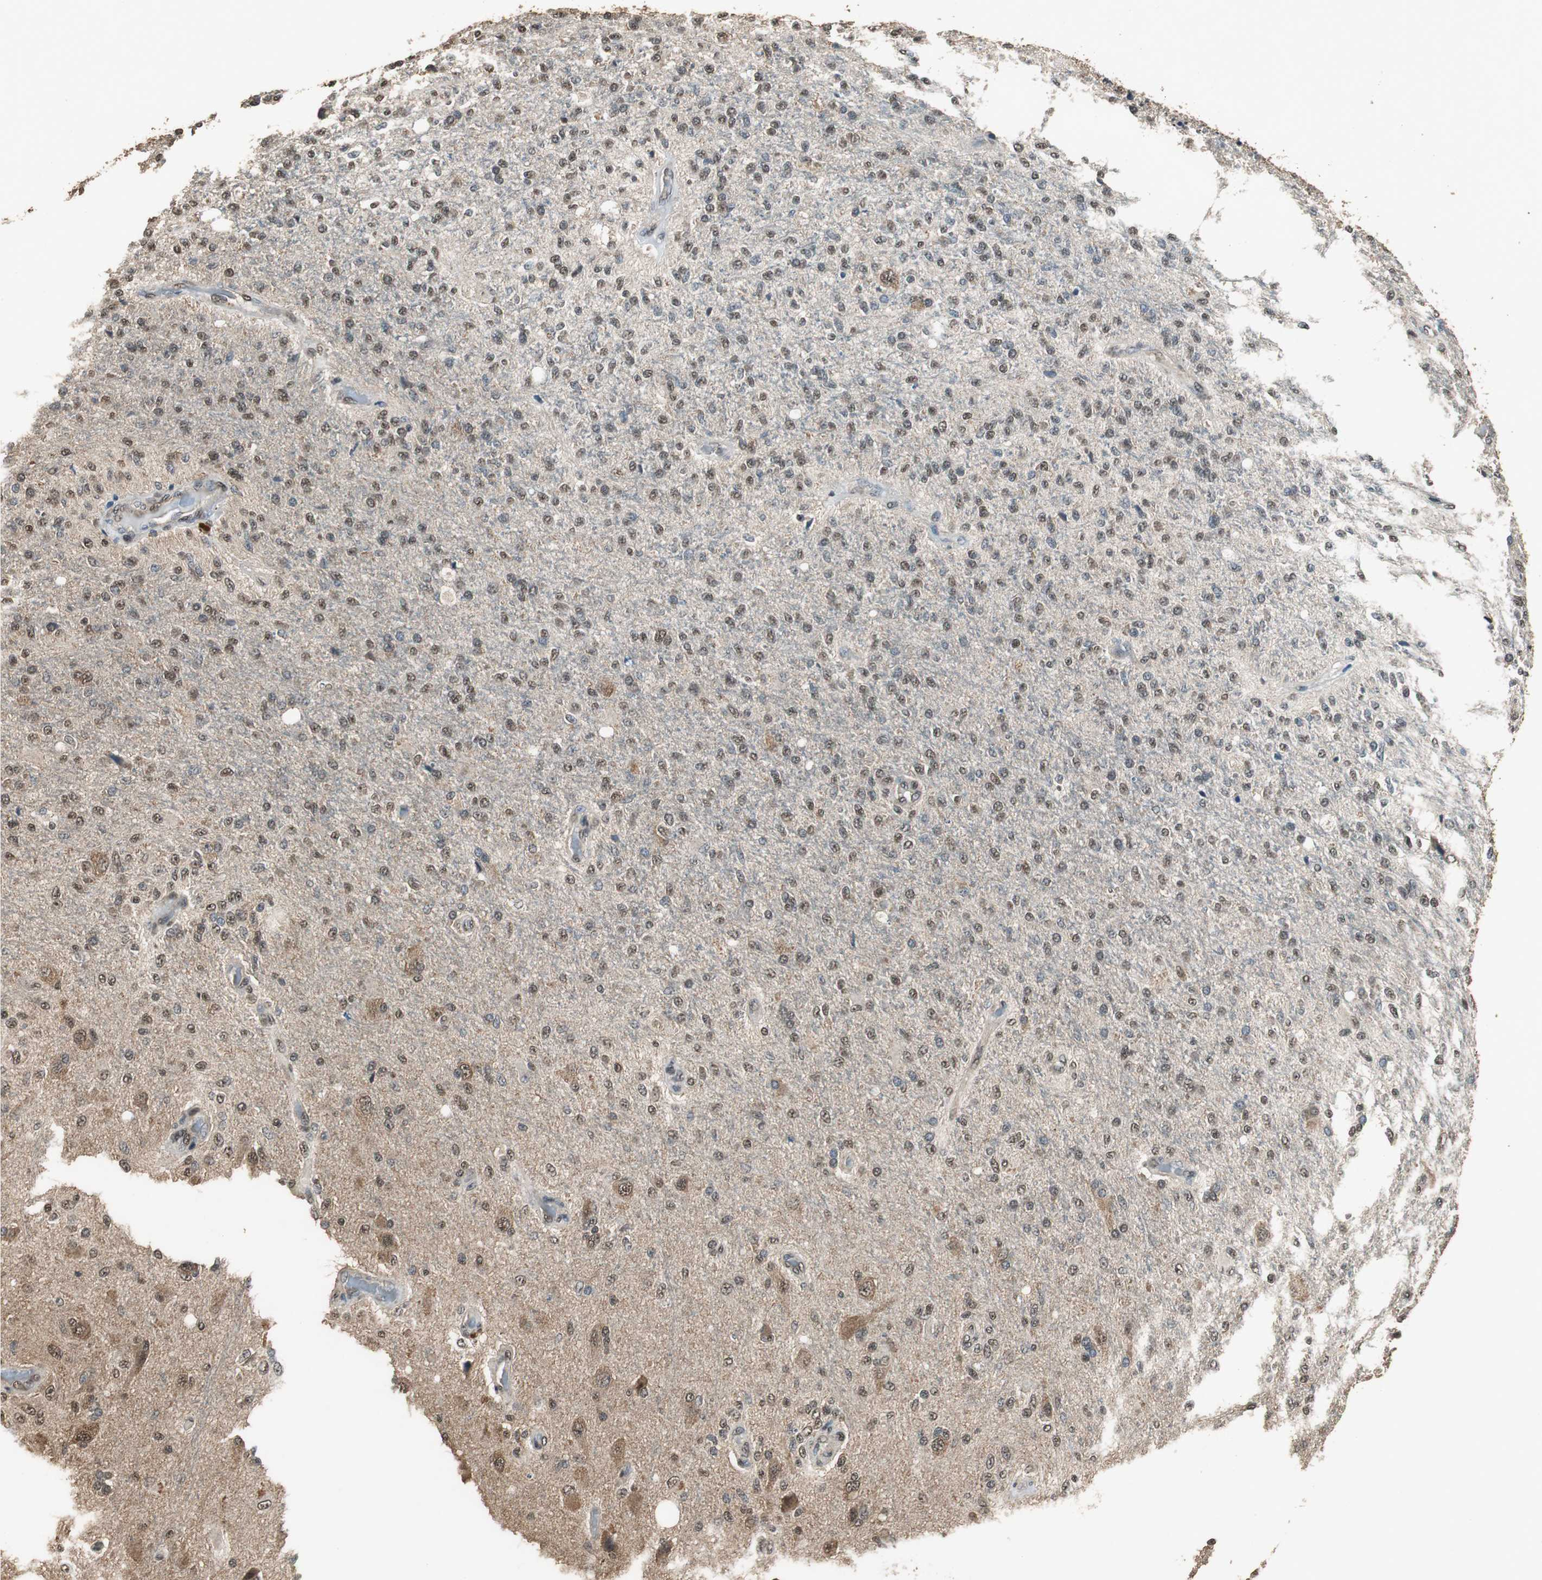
{"staining": {"intensity": "moderate", "quantity": ">75%", "location": "cytoplasmic/membranous,nuclear"}, "tissue": "glioma", "cell_type": "Tumor cells", "image_type": "cancer", "snomed": [{"axis": "morphology", "description": "Normal tissue, NOS"}, {"axis": "morphology", "description": "Glioma, malignant, High grade"}, {"axis": "topography", "description": "Cerebral cortex"}], "caption": "A medium amount of moderate cytoplasmic/membranous and nuclear positivity is present in about >75% of tumor cells in glioma tissue.", "gene": "PPP1R13B", "patient": {"sex": "male", "age": 77}}